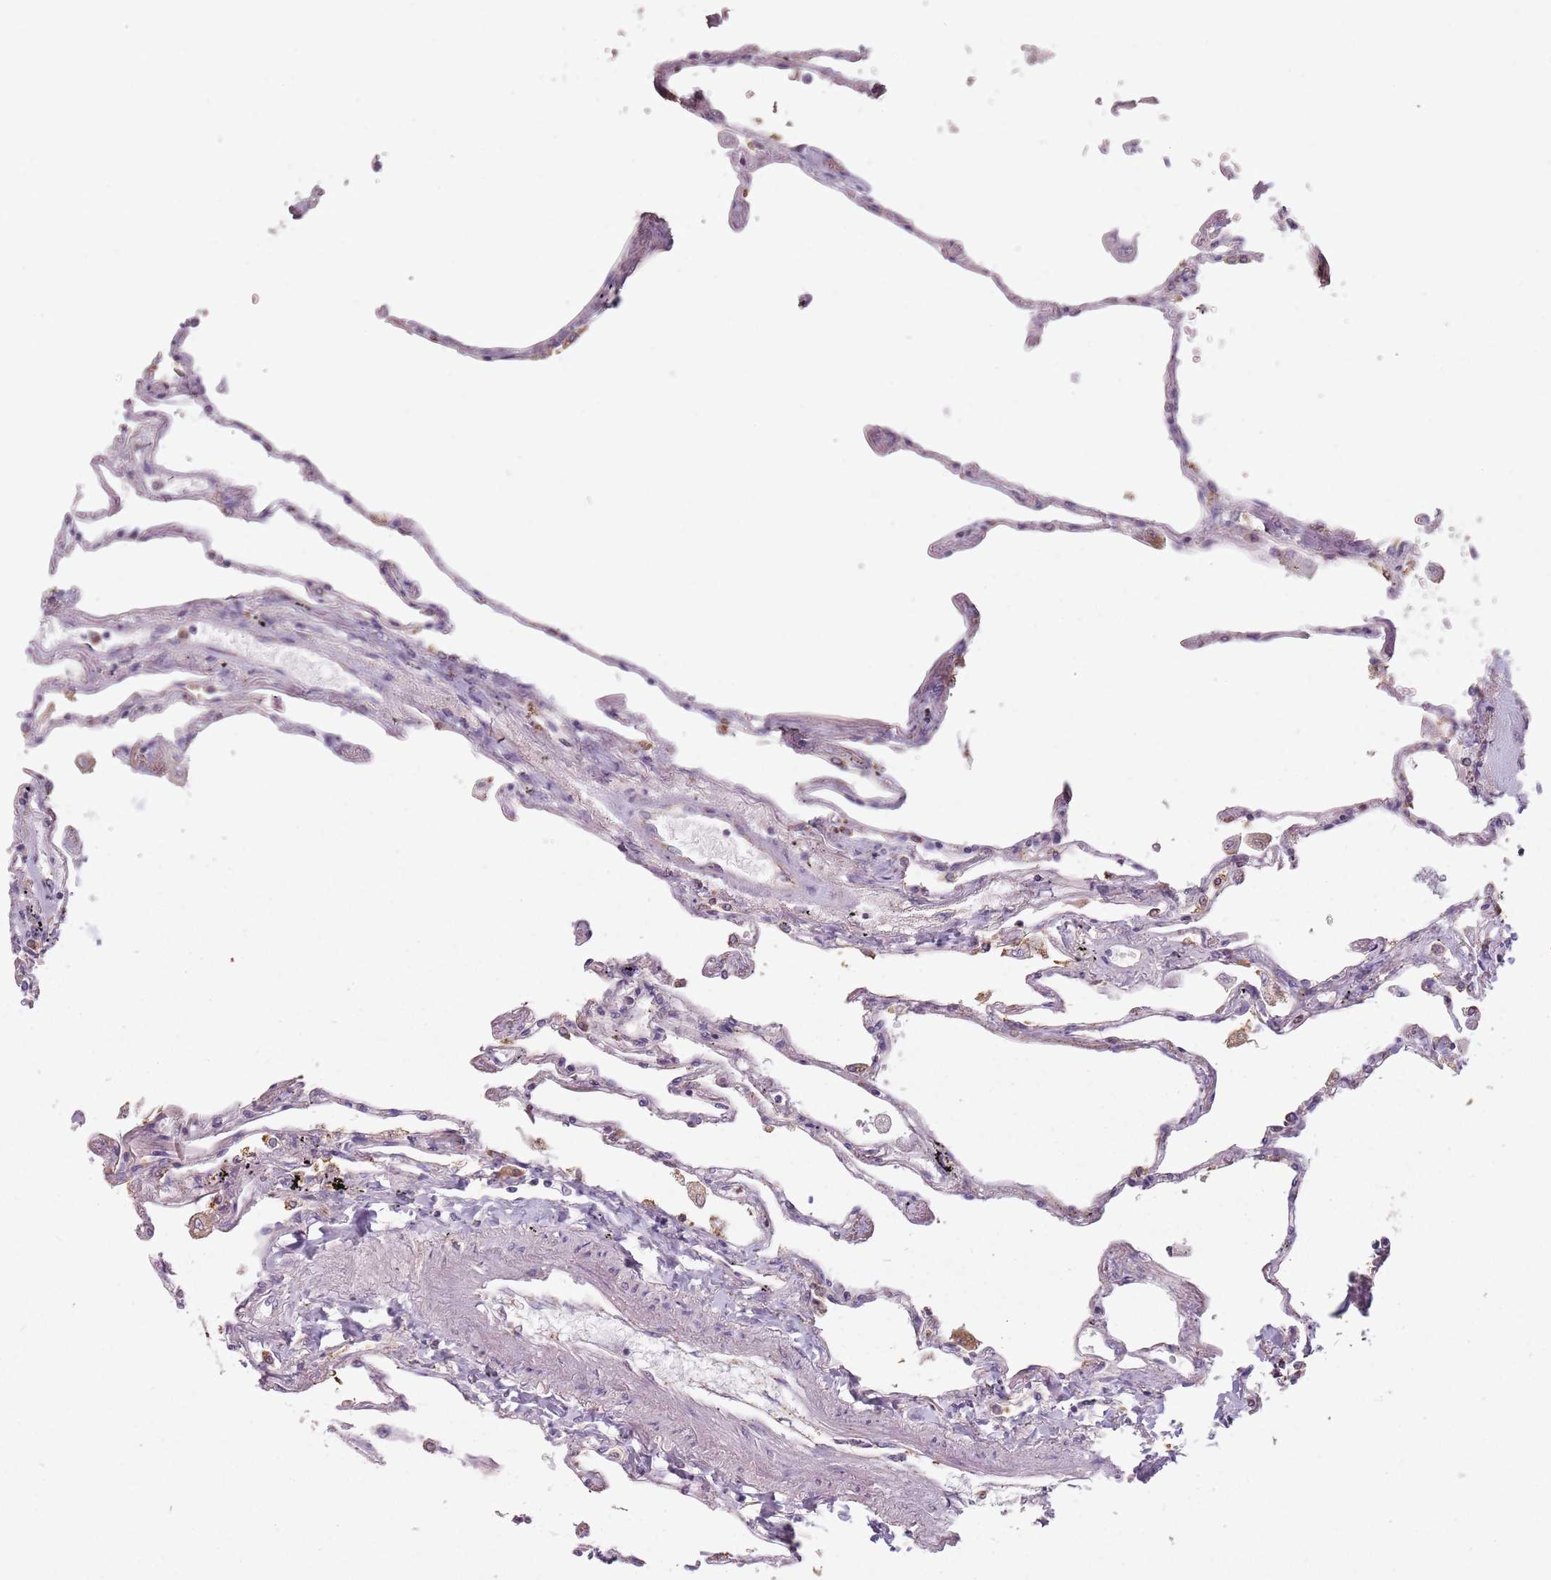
{"staining": {"intensity": "negative", "quantity": "none", "location": "none"}, "tissue": "lung", "cell_type": "Alveolar cells", "image_type": "normal", "snomed": [{"axis": "morphology", "description": "Normal tissue, NOS"}, {"axis": "topography", "description": "Lung"}], "caption": "High power microscopy histopathology image of an IHC micrograph of benign lung, revealing no significant expression in alveolar cells. (Brightfield microscopy of DAB (3,3'-diaminobenzidine) IHC at high magnification).", "gene": "RPS9", "patient": {"sex": "female", "age": 67}}